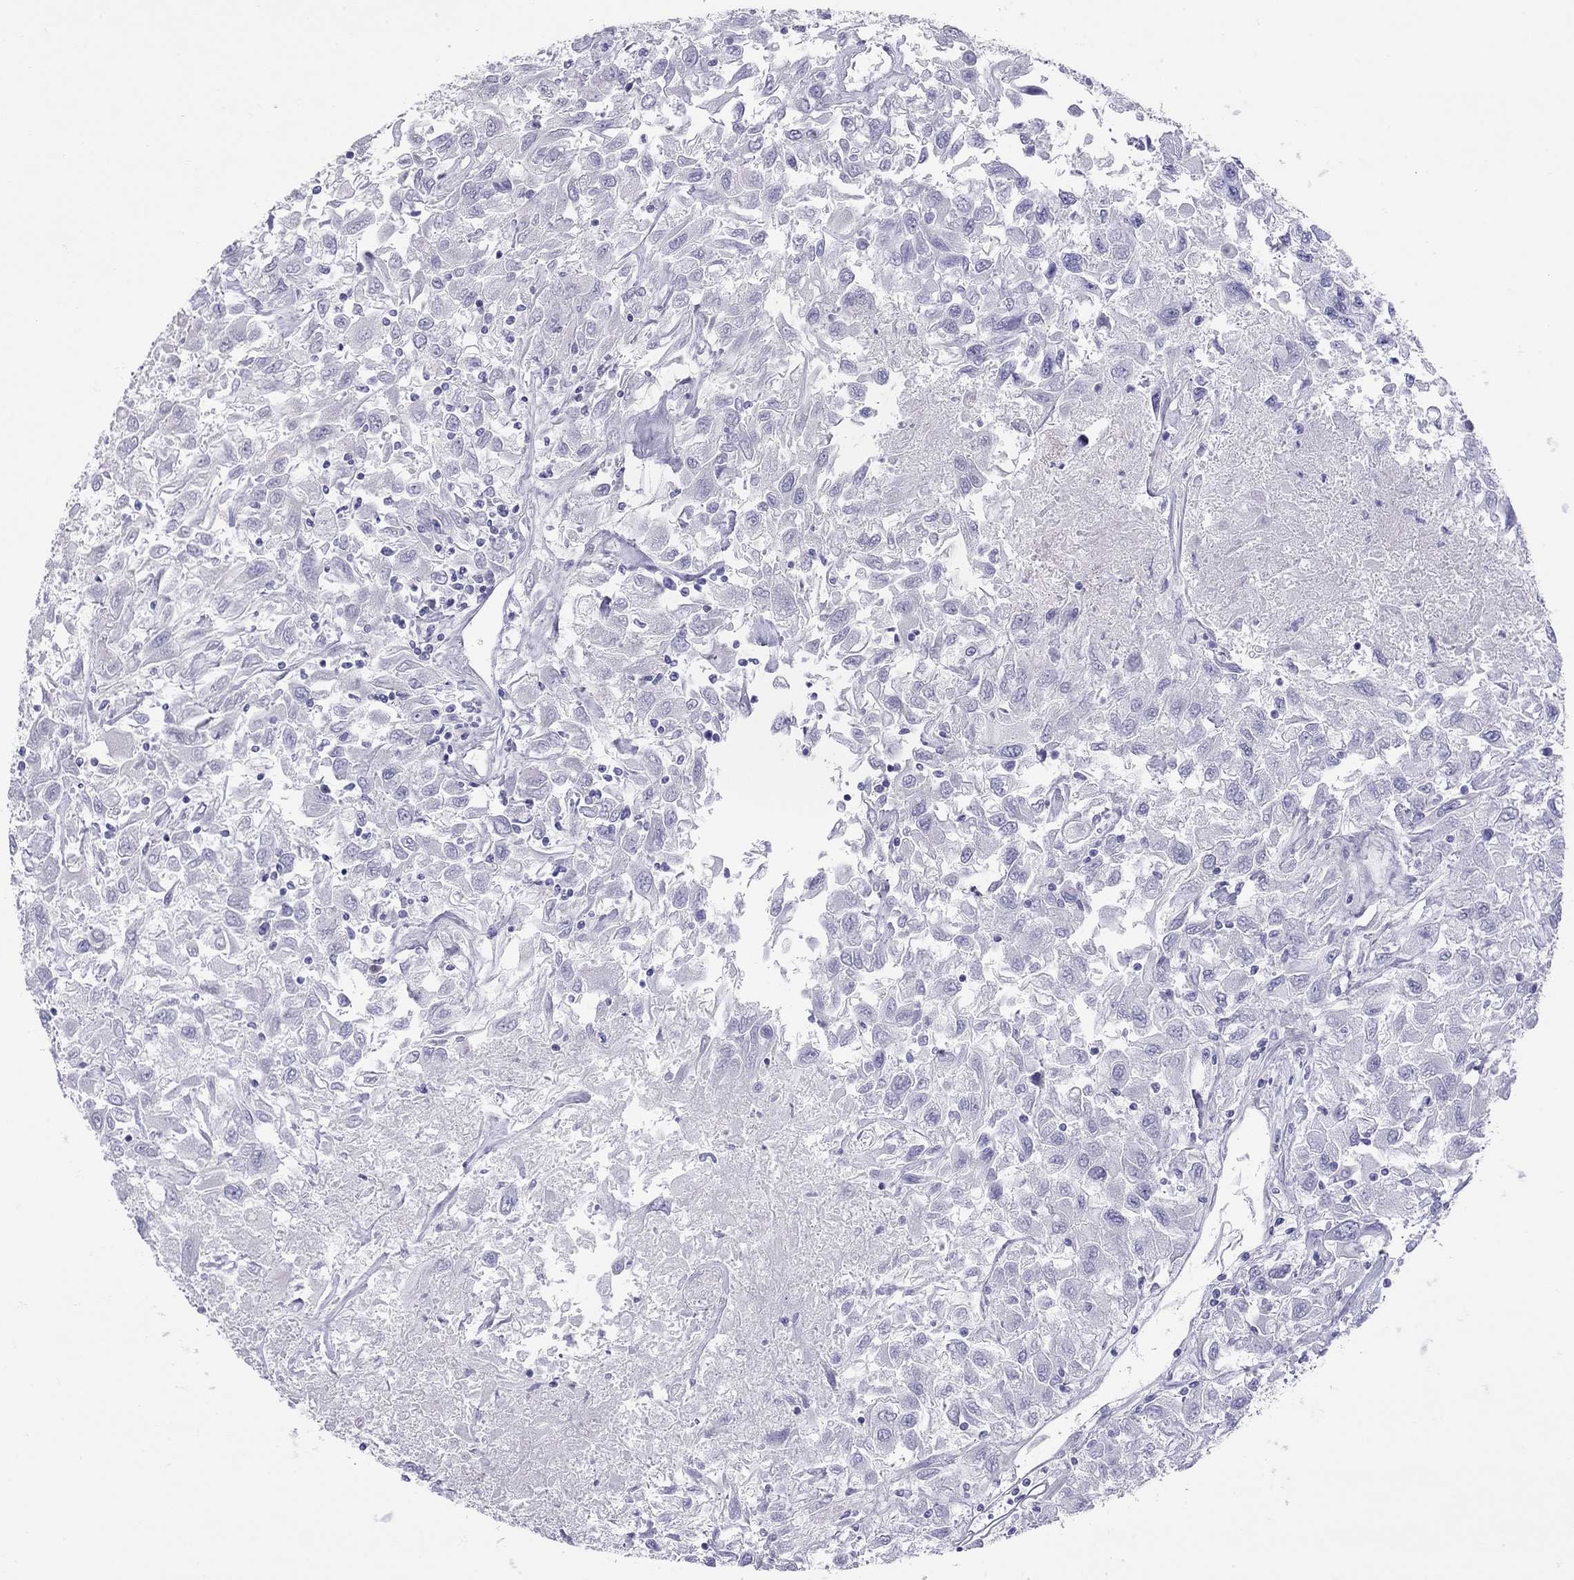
{"staining": {"intensity": "negative", "quantity": "none", "location": "none"}, "tissue": "renal cancer", "cell_type": "Tumor cells", "image_type": "cancer", "snomed": [{"axis": "morphology", "description": "Adenocarcinoma, NOS"}, {"axis": "topography", "description": "Kidney"}], "caption": "Tumor cells show no significant protein expression in renal cancer (adenocarcinoma).", "gene": "GRIA2", "patient": {"sex": "female", "age": 76}}